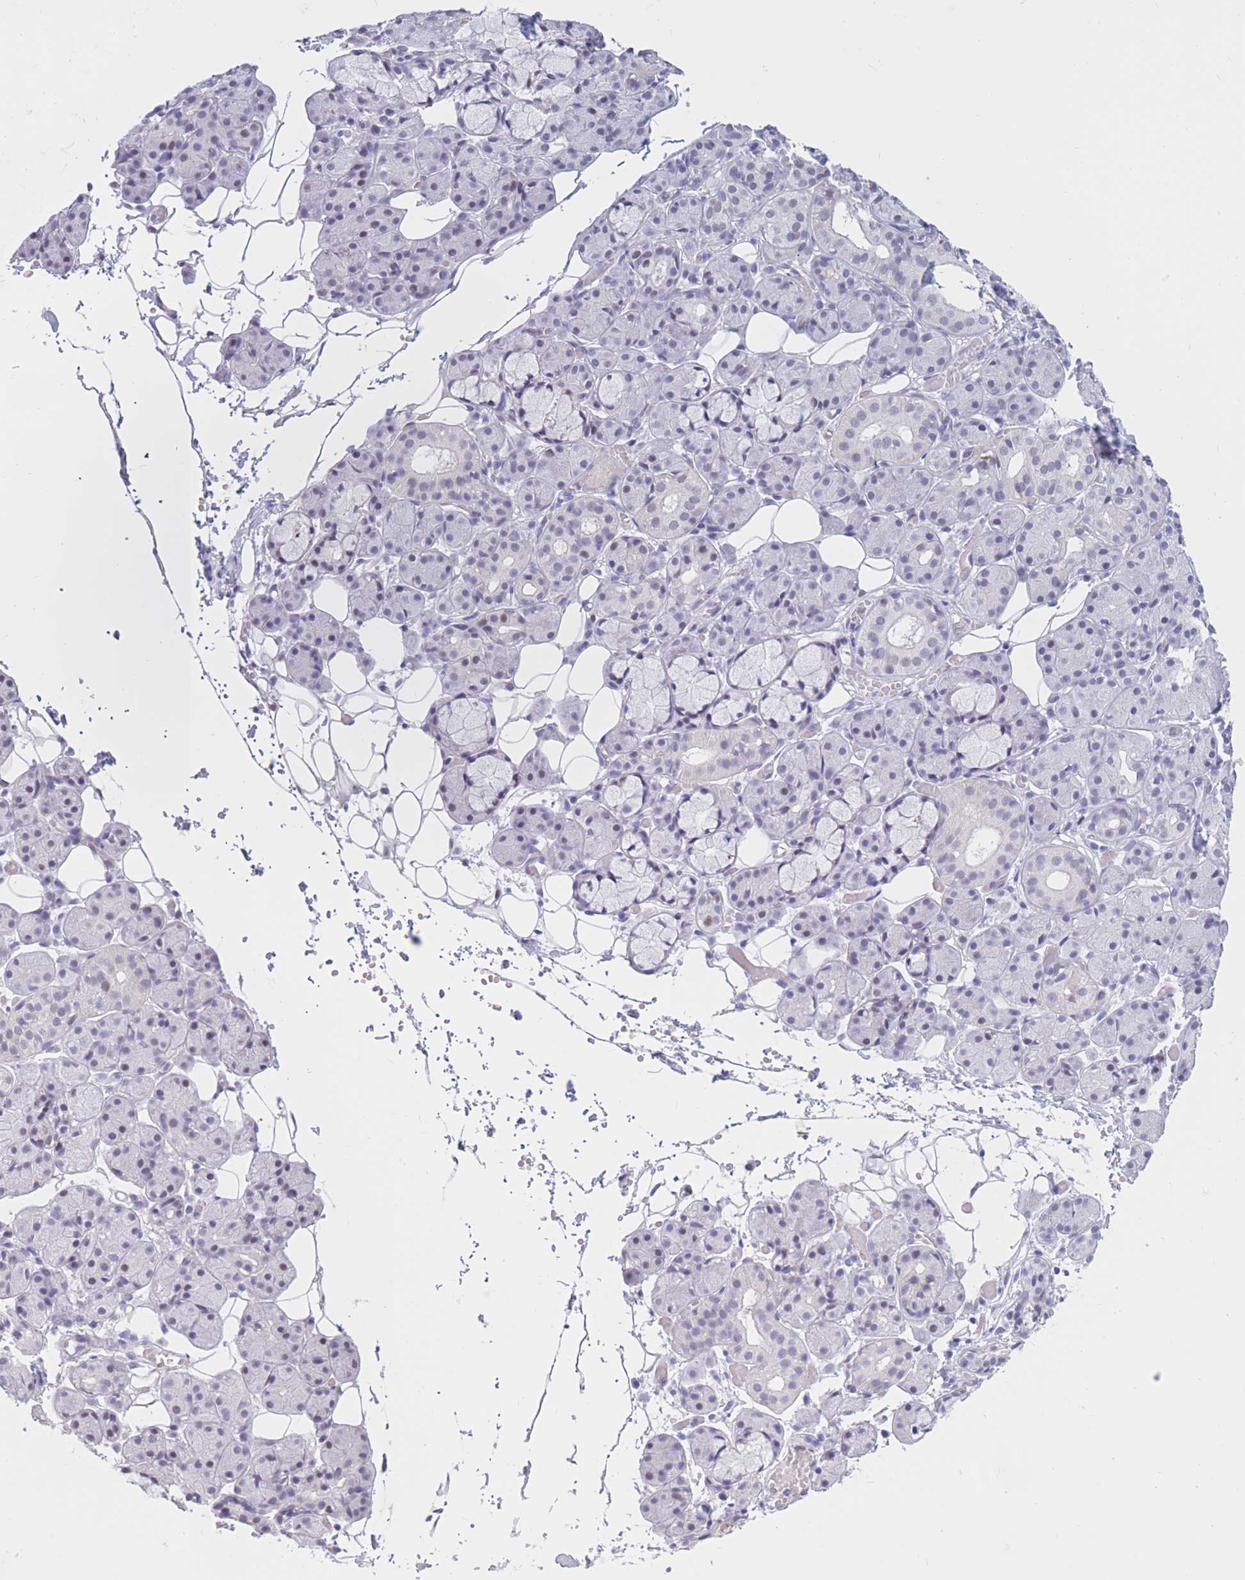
{"staining": {"intensity": "negative", "quantity": "none", "location": "none"}, "tissue": "salivary gland", "cell_type": "Glandular cells", "image_type": "normal", "snomed": [{"axis": "morphology", "description": "Normal tissue, NOS"}, {"axis": "topography", "description": "Salivary gland"}], "caption": "The IHC micrograph has no significant staining in glandular cells of salivary gland. Brightfield microscopy of immunohistochemistry stained with DAB (3,3'-diaminobenzidine) (brown) and hematoxylin (blue), captured at high magnification.", "gene": "NASP", "patient": {"sex": "male", "age": 63}}